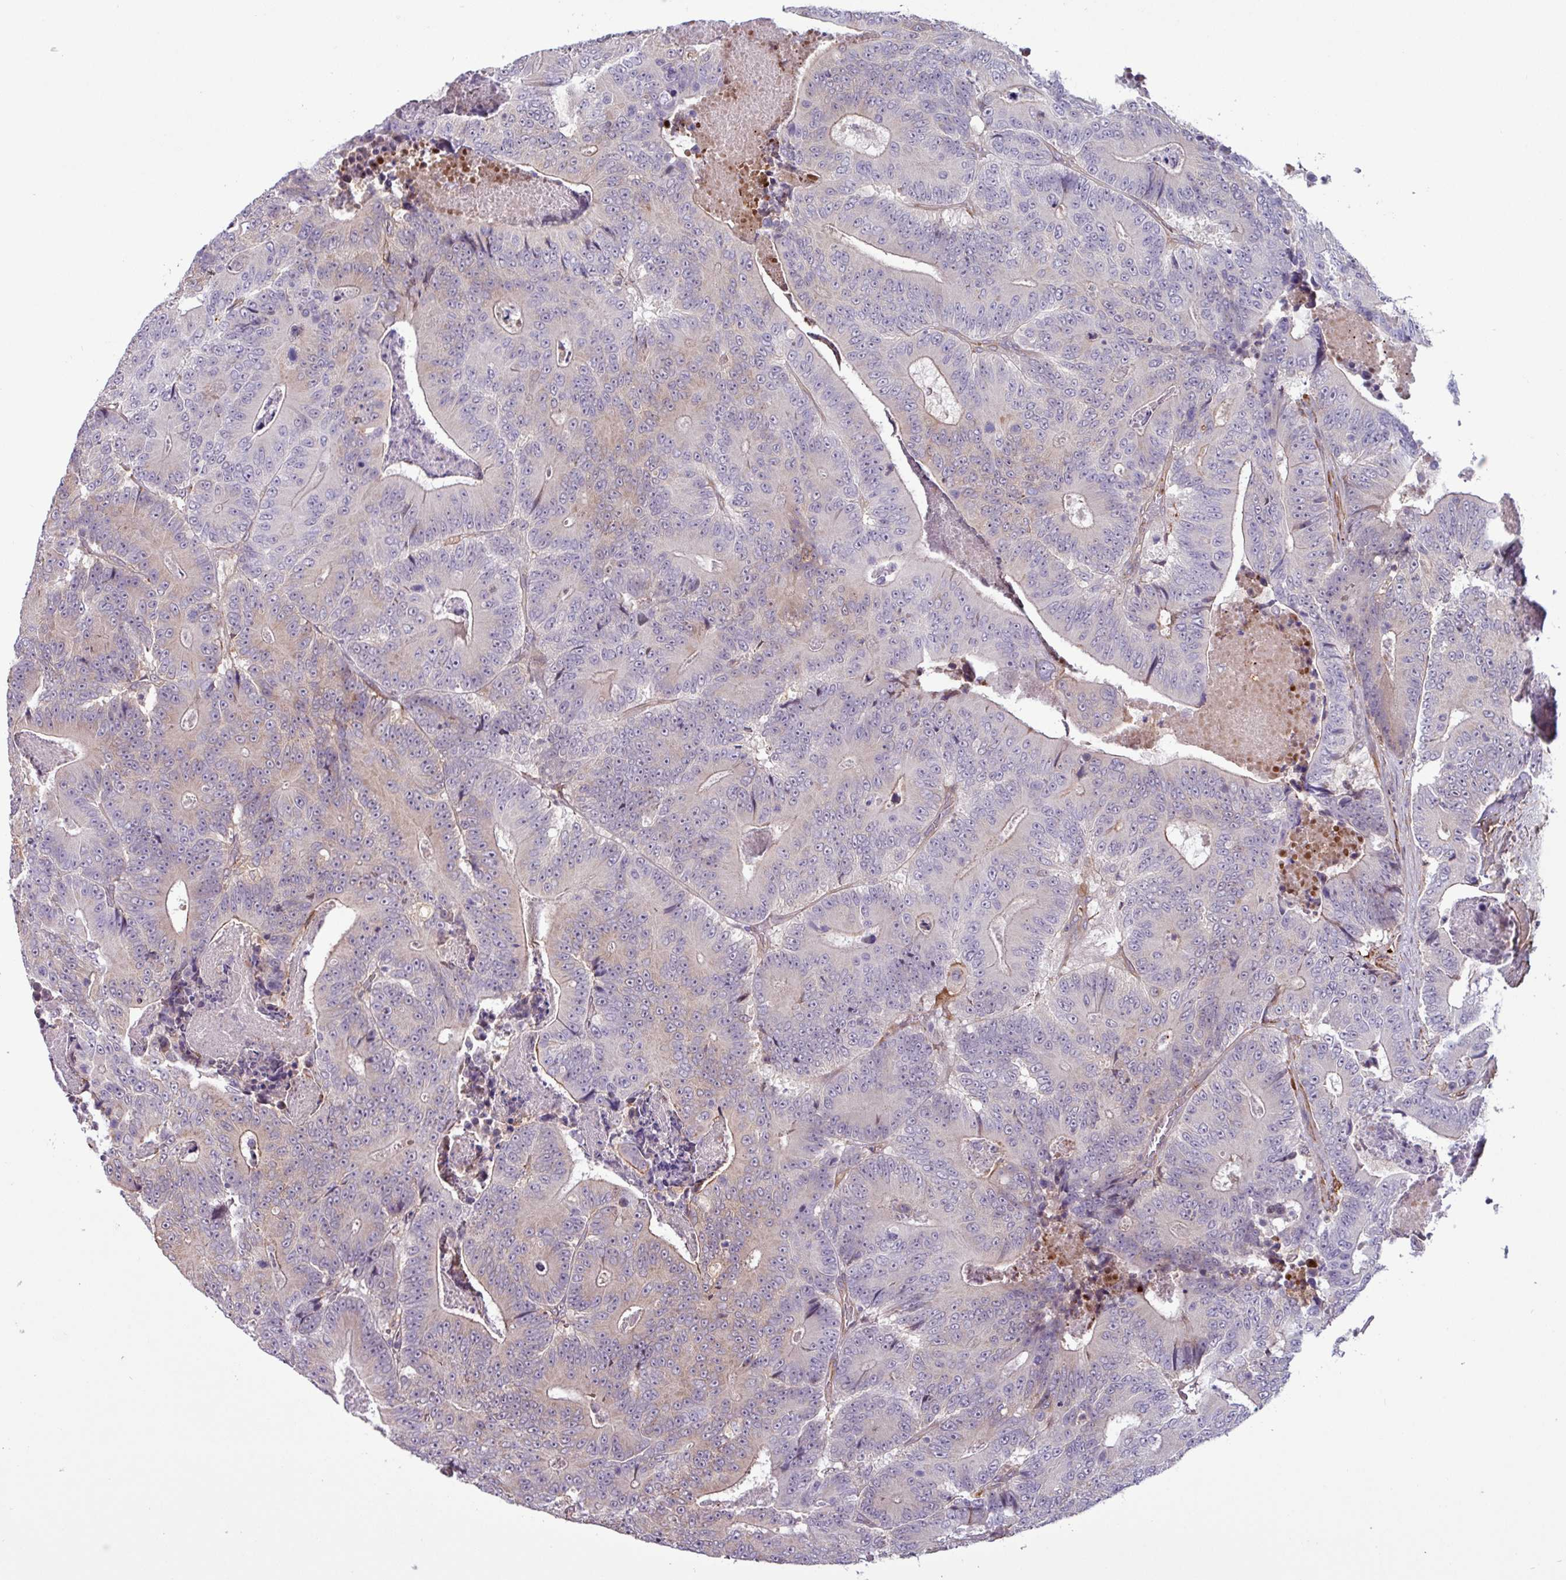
{"staining": {"intensity": "negative", "quantity": "none", "location": "none"}, "tissue": "colorectal cancer", "cell_type": "Tumor cells", "image_type": "cancer", "snomed": [{"axis": "morphology", "description": "Adenocarcinoma, NOS"}, {"axis": "topography", "description": "Colon"}], "caption": "A high-resolution histopathology image shows immunohistochemistry (IHC) staining of colorectal adenocarcinoma, which displays no significant positivity in tumor cells. (DAB immunohistochemistry (IHC), high magnification).", "gene": "PCED1A", "patient": {"sex": "male", "age": 83}}